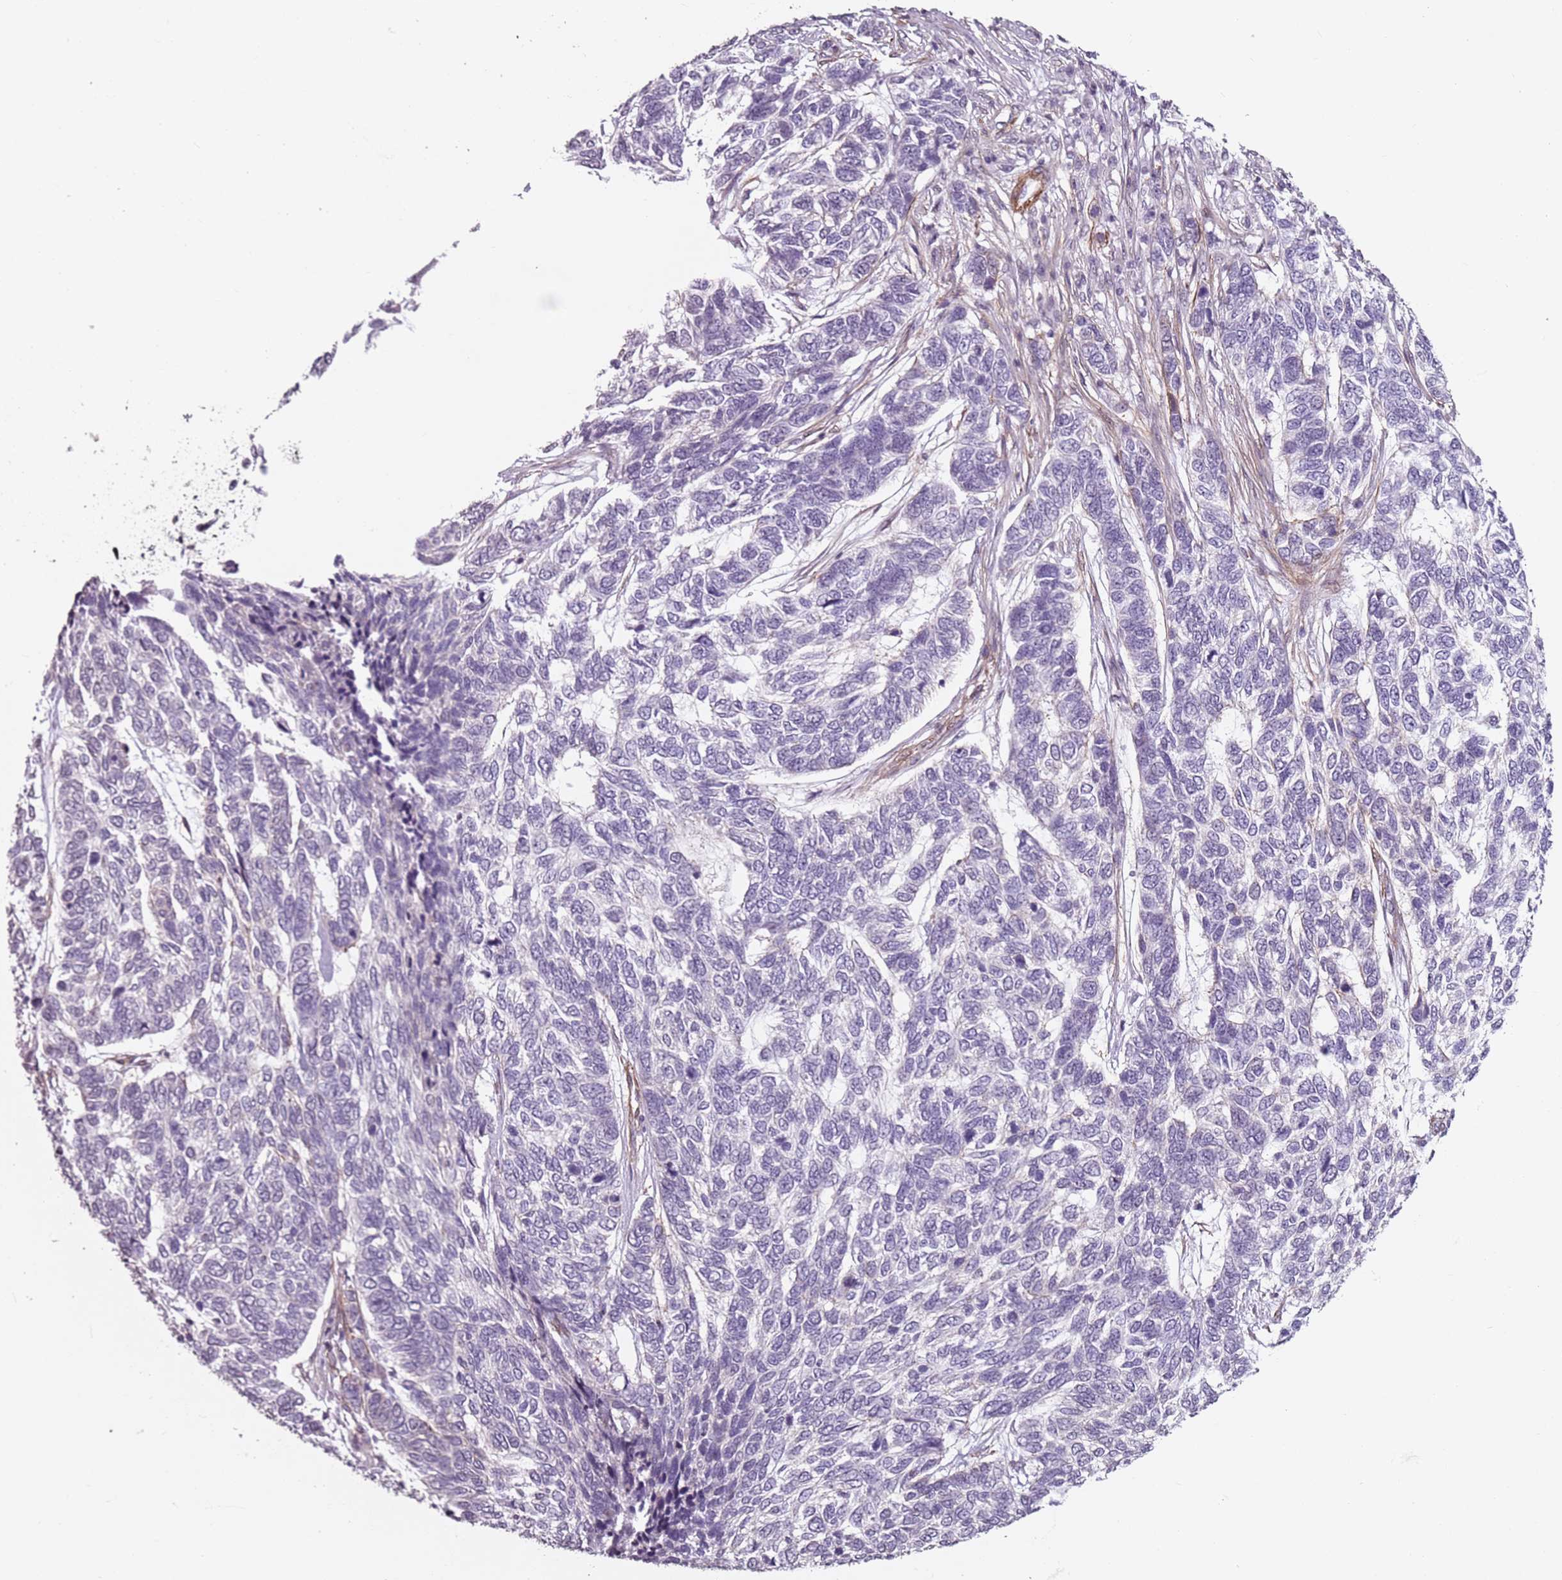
{"staining": {"intensity": "negative", "quantity": "none", "location": "none"}, "tissue": "skin cancer", "cell_type": "Tumor cells", "image_type": "cancer", "snomed": [{"axis": "morphology", "description": "Basal cell carcinoma"}, {"axis": "topography", "description": "Skin"}], "caption": "Immunohistochemistry photomicrograph of human skin cancer stained for a protein (brown), which displays no expression in tumor cells.", "gene": "TMC4", "patient": {"sex": "female", "age": 65}}